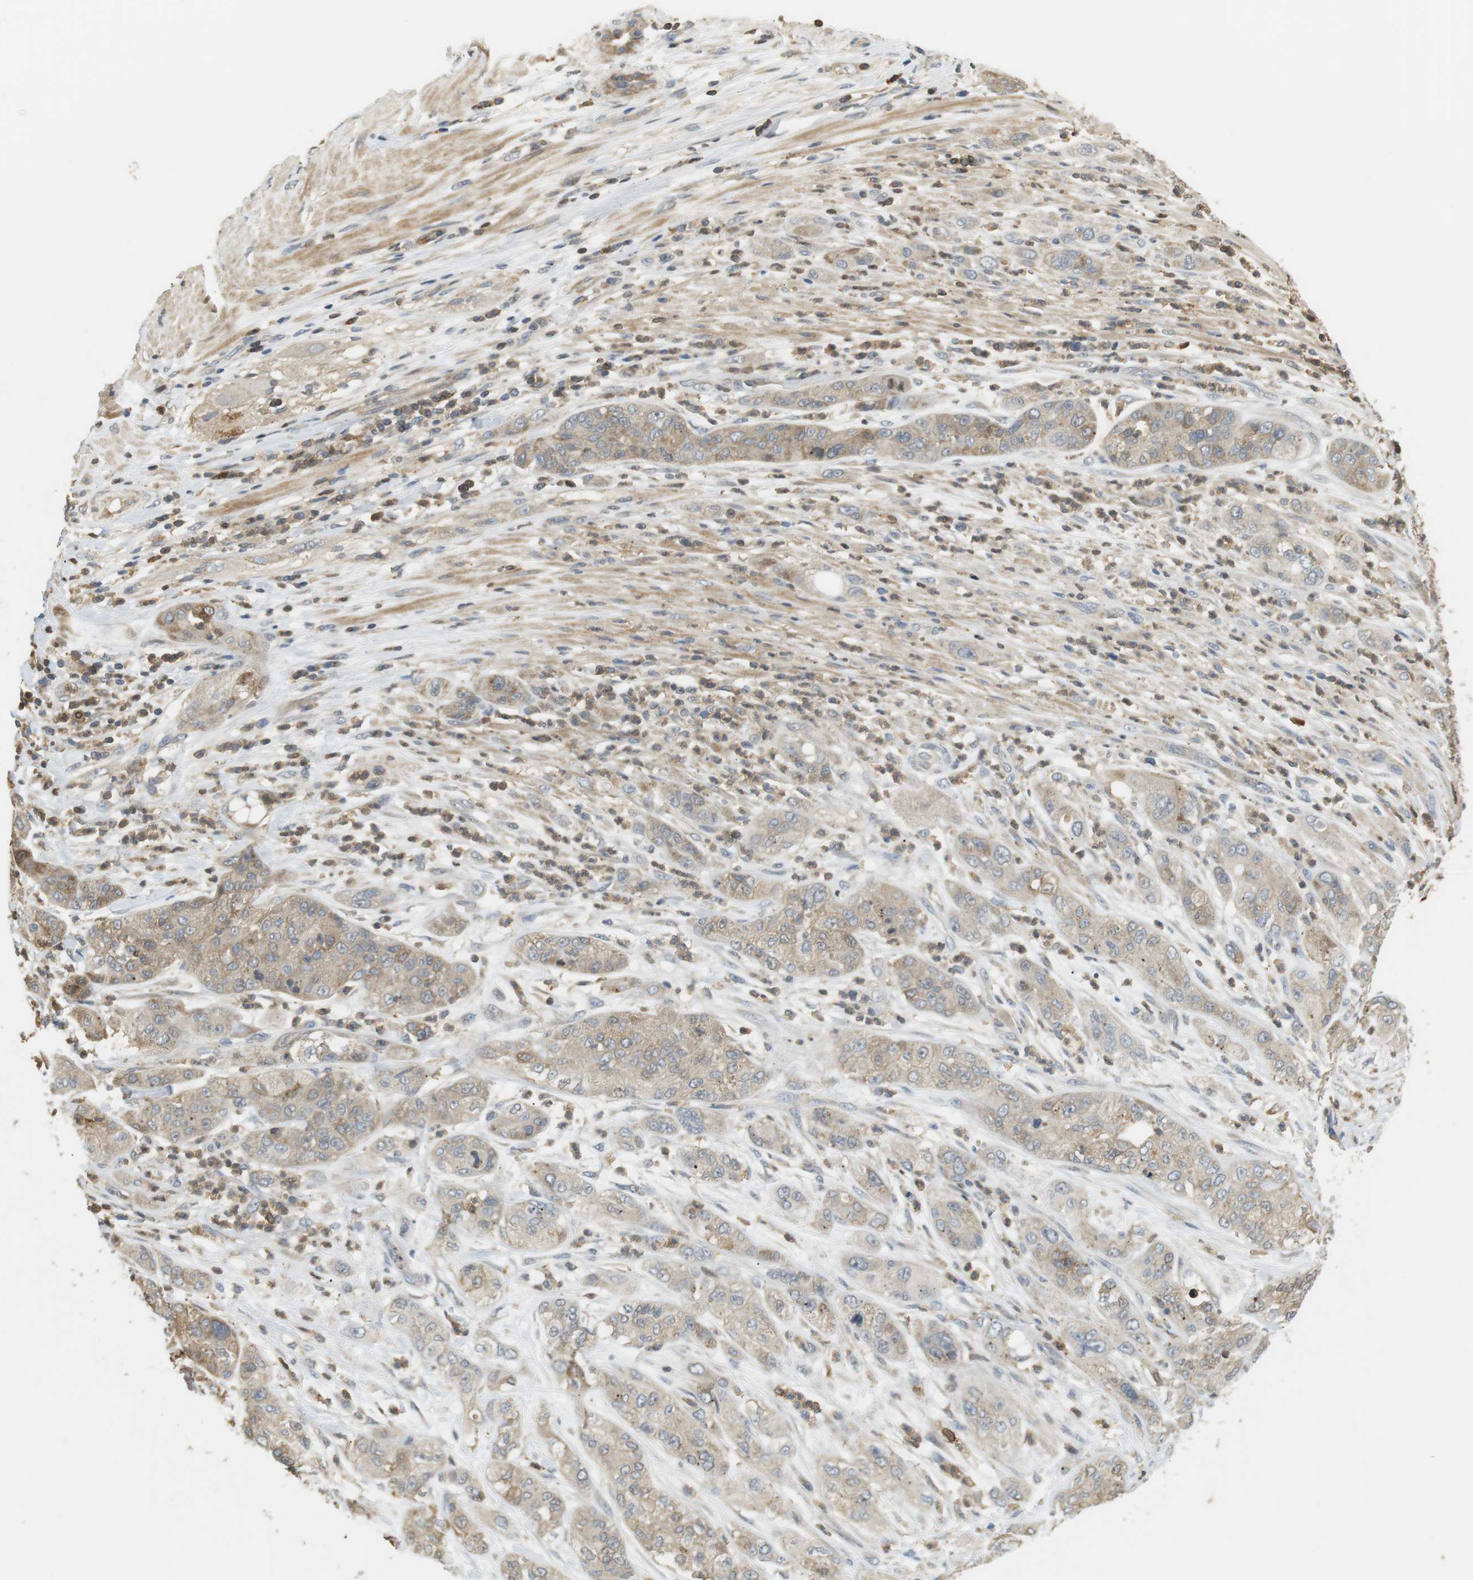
{"staining": {"intensity": "weak", "quantity": ">75%", "location": "cytoplasmic/membranous"}, "tissue": "pancreatic cancer", "cell_type": "Tumor cells", "image_type": "cancer", "snomed": [{"axis": "morphology", "description": "Adenocarcinoma, NOS"}, {"axis": "topography", "description": "Pancreas"}], "caption": "Adenocarcinoma (pancreatic) tissue displays weak cytoplasmic/membranous positivity in approximately >75% of tumor cells", "gene": "P2RY1", "patient": {"sex": "female", "age": 78}}